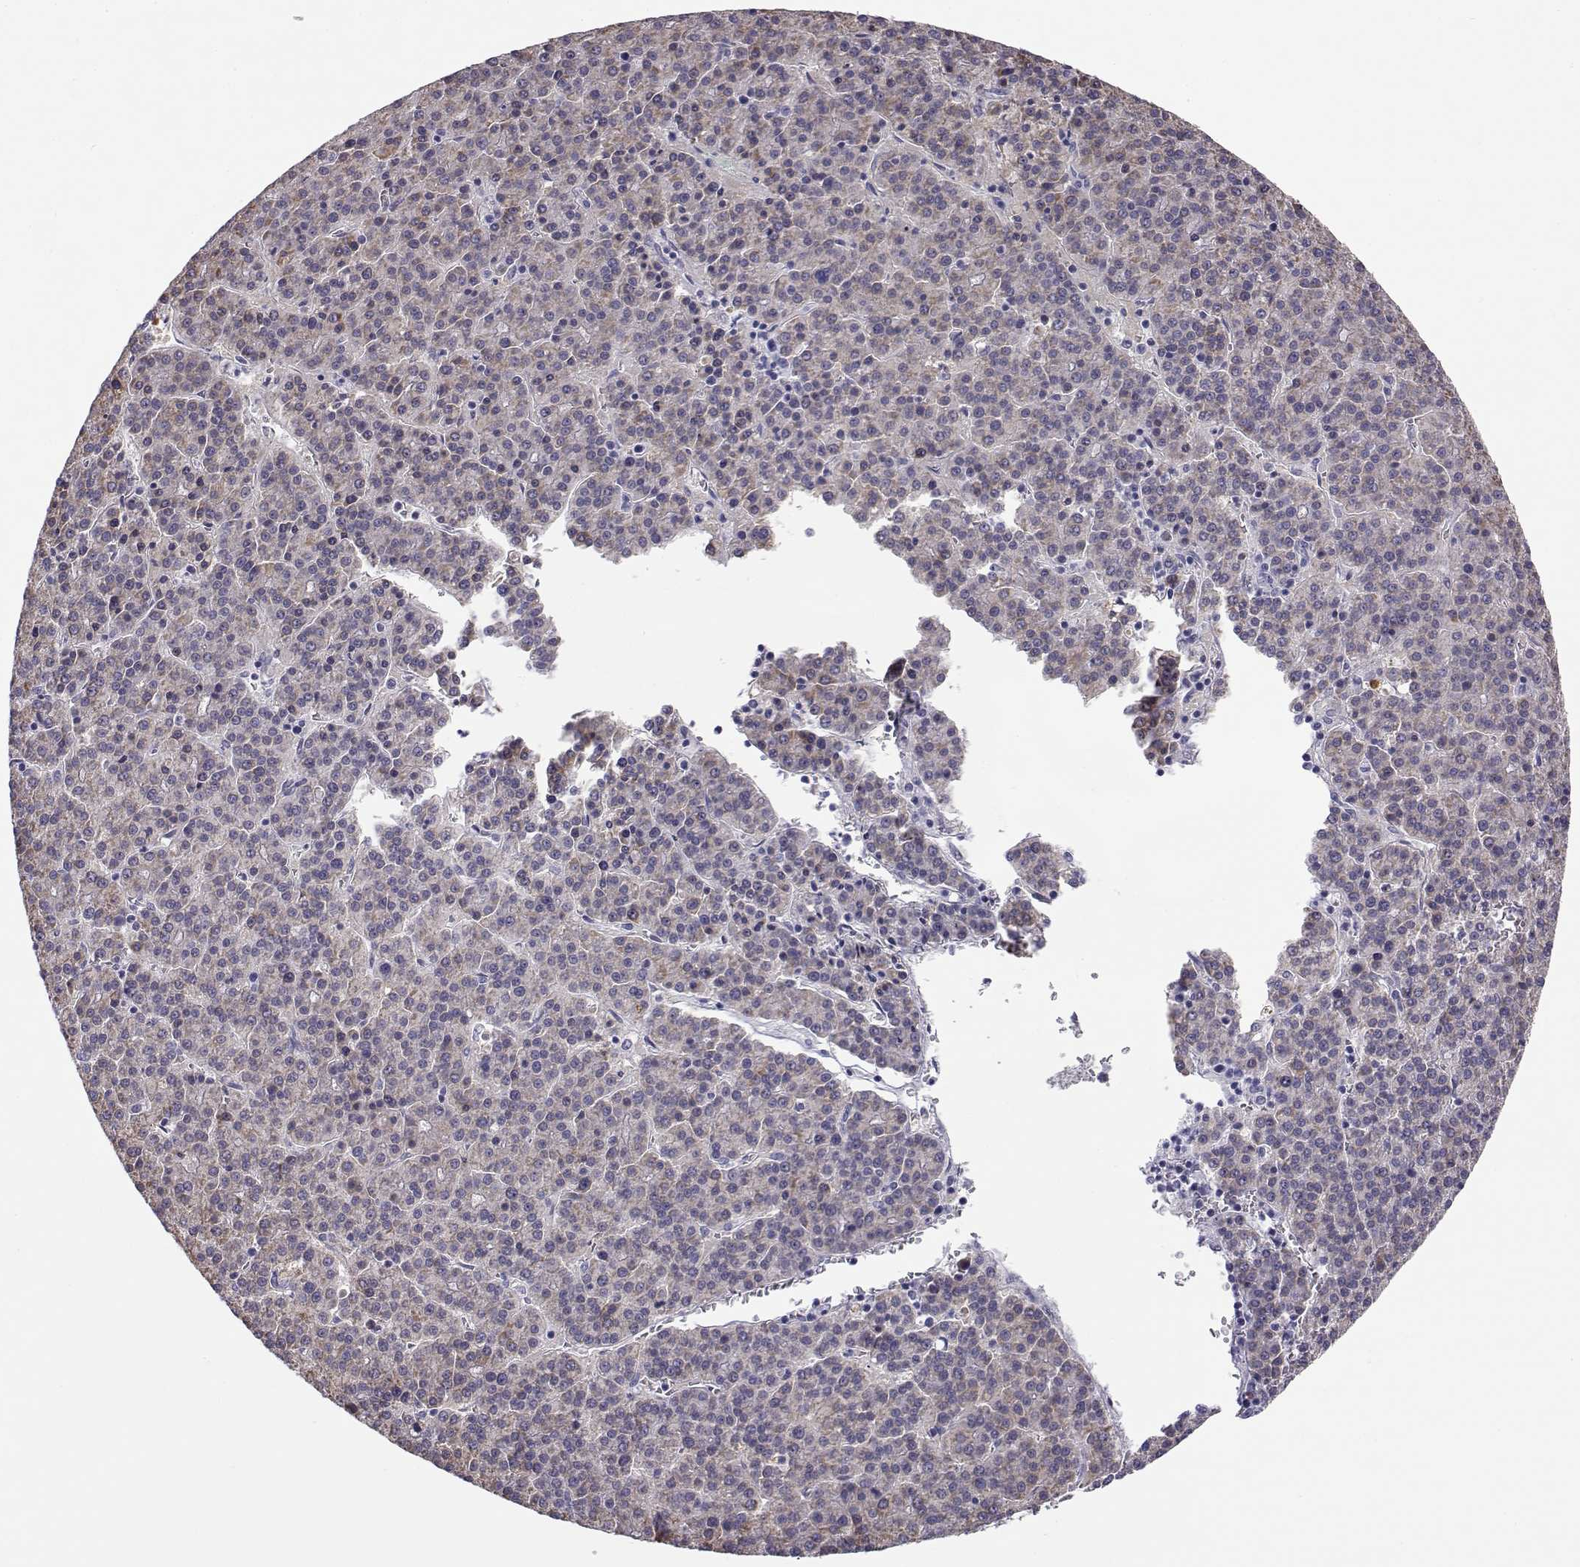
{"staining": {"intensity": "weak", "quantity": "25%-75%", "location": "cytoplasmic/membranous"}, "tissue": "liver cancer", "cell_type": "Tumor cells", "image_type": "cancer", "snomed": [{"axis": "morphology", "description": "Carcinoma, Hepatocellular, NOS"}, {"axis": "topography", "description": "Liver"}], "caption": "Immunohistochemistry of human liver cancer (hepatocellular carcinoma) shows low levels of weak cytoplasmic/membranous expression in about 25%-75% of tumor cells.", "gene": "KCNMB4", "patient": {"sex": "female", "age": 58}}